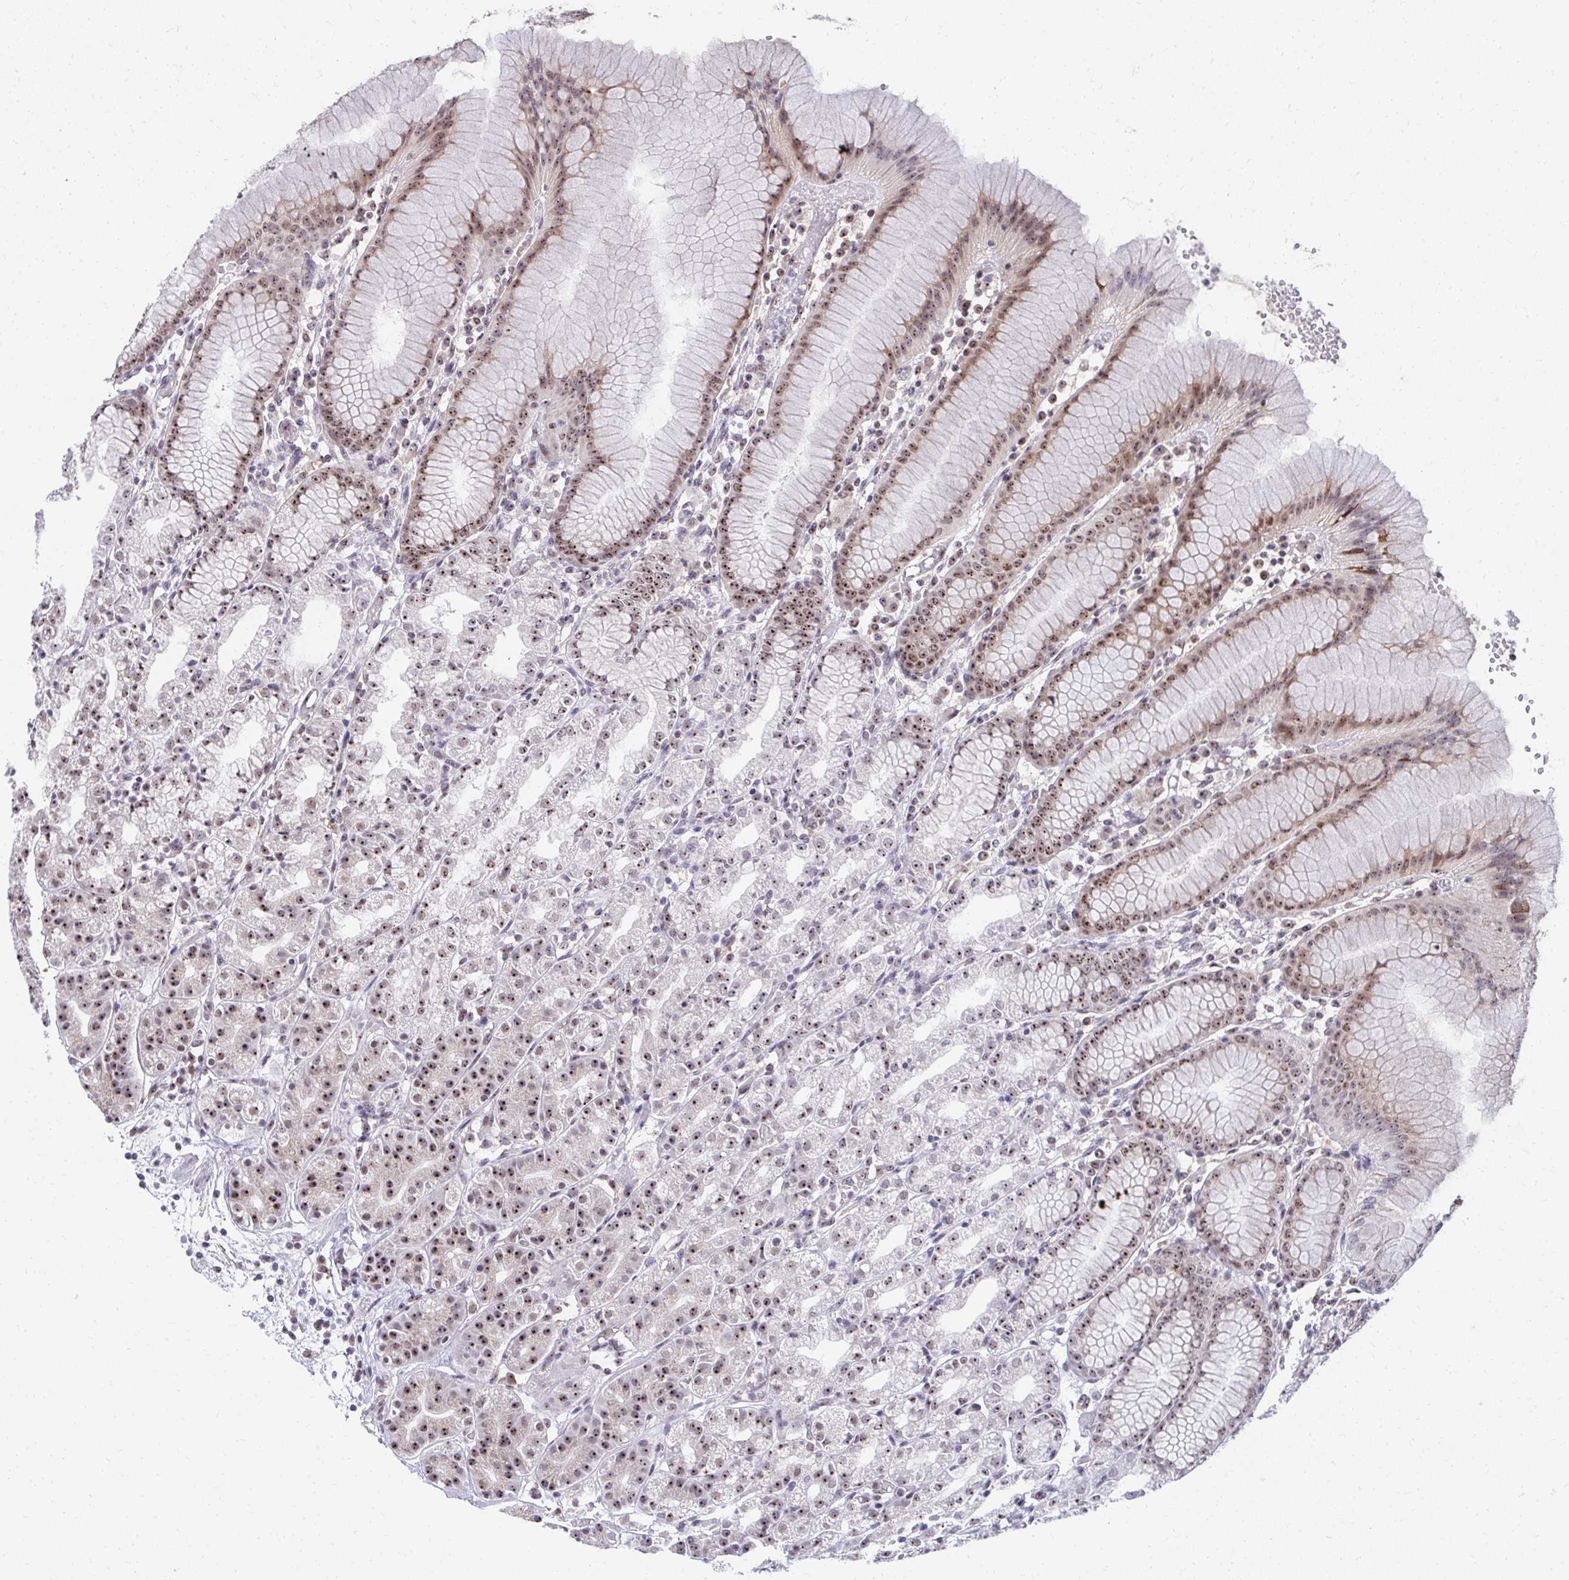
{"staining": {"intensity": "strong", "quantity": "25%-75%", "location": "nuclear"}, "tissue": "stomach", "cell_type": "Glandular cells", "image_type": "normal", "snomed": [{"axis": "morphology", "description": "Normal tissue, NOS"}, {"axis": "topography", "description": "Stomach"}], "caption": "Immunohistochemical staining of unremarkable stomach reveals high levels of strong nuclear positivity in approximately 25%-75% of glandular cells.", "gene": "HIRA", "patient": {"sex": "female", "age": 57}}